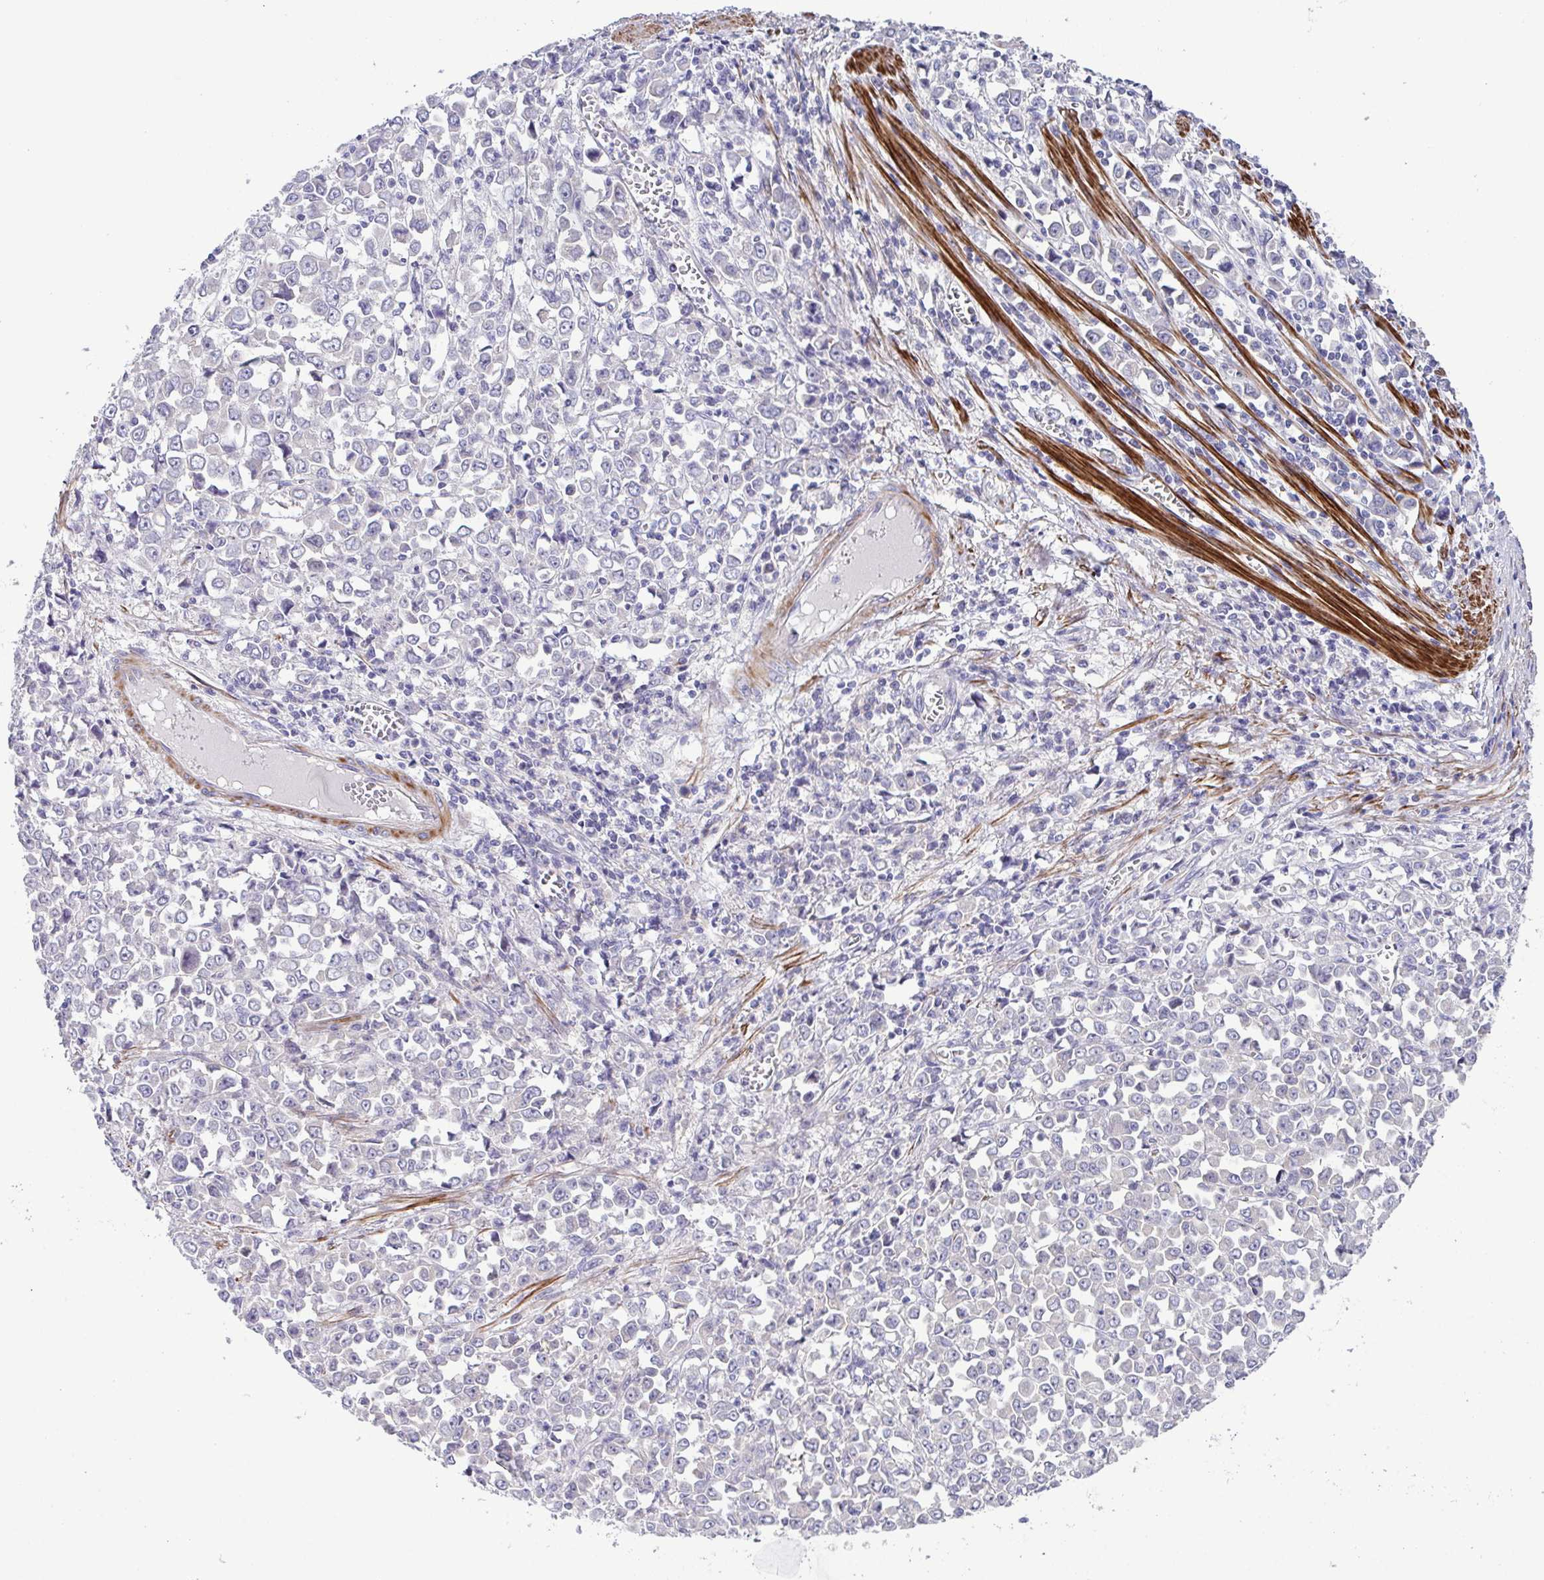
{"staining": {"intensity": "negative", "quantity": "none", "location": "none"}, "tissue": "stomach cancer", "cell_type": "Tumor cells", "image_type": "cancer", "snomed": [{"axis": "morphology", "description": "Adenocarcinoma, NOS"}, {"axis": "topography", "description": "Stomach, upper"}], "caption": "Stomach cancer was stained to show a protein in brown. There is no significant staining in tumor cells.", "gene": "CFAP97D1", "patient": {"sex": "male", "age": 70}}